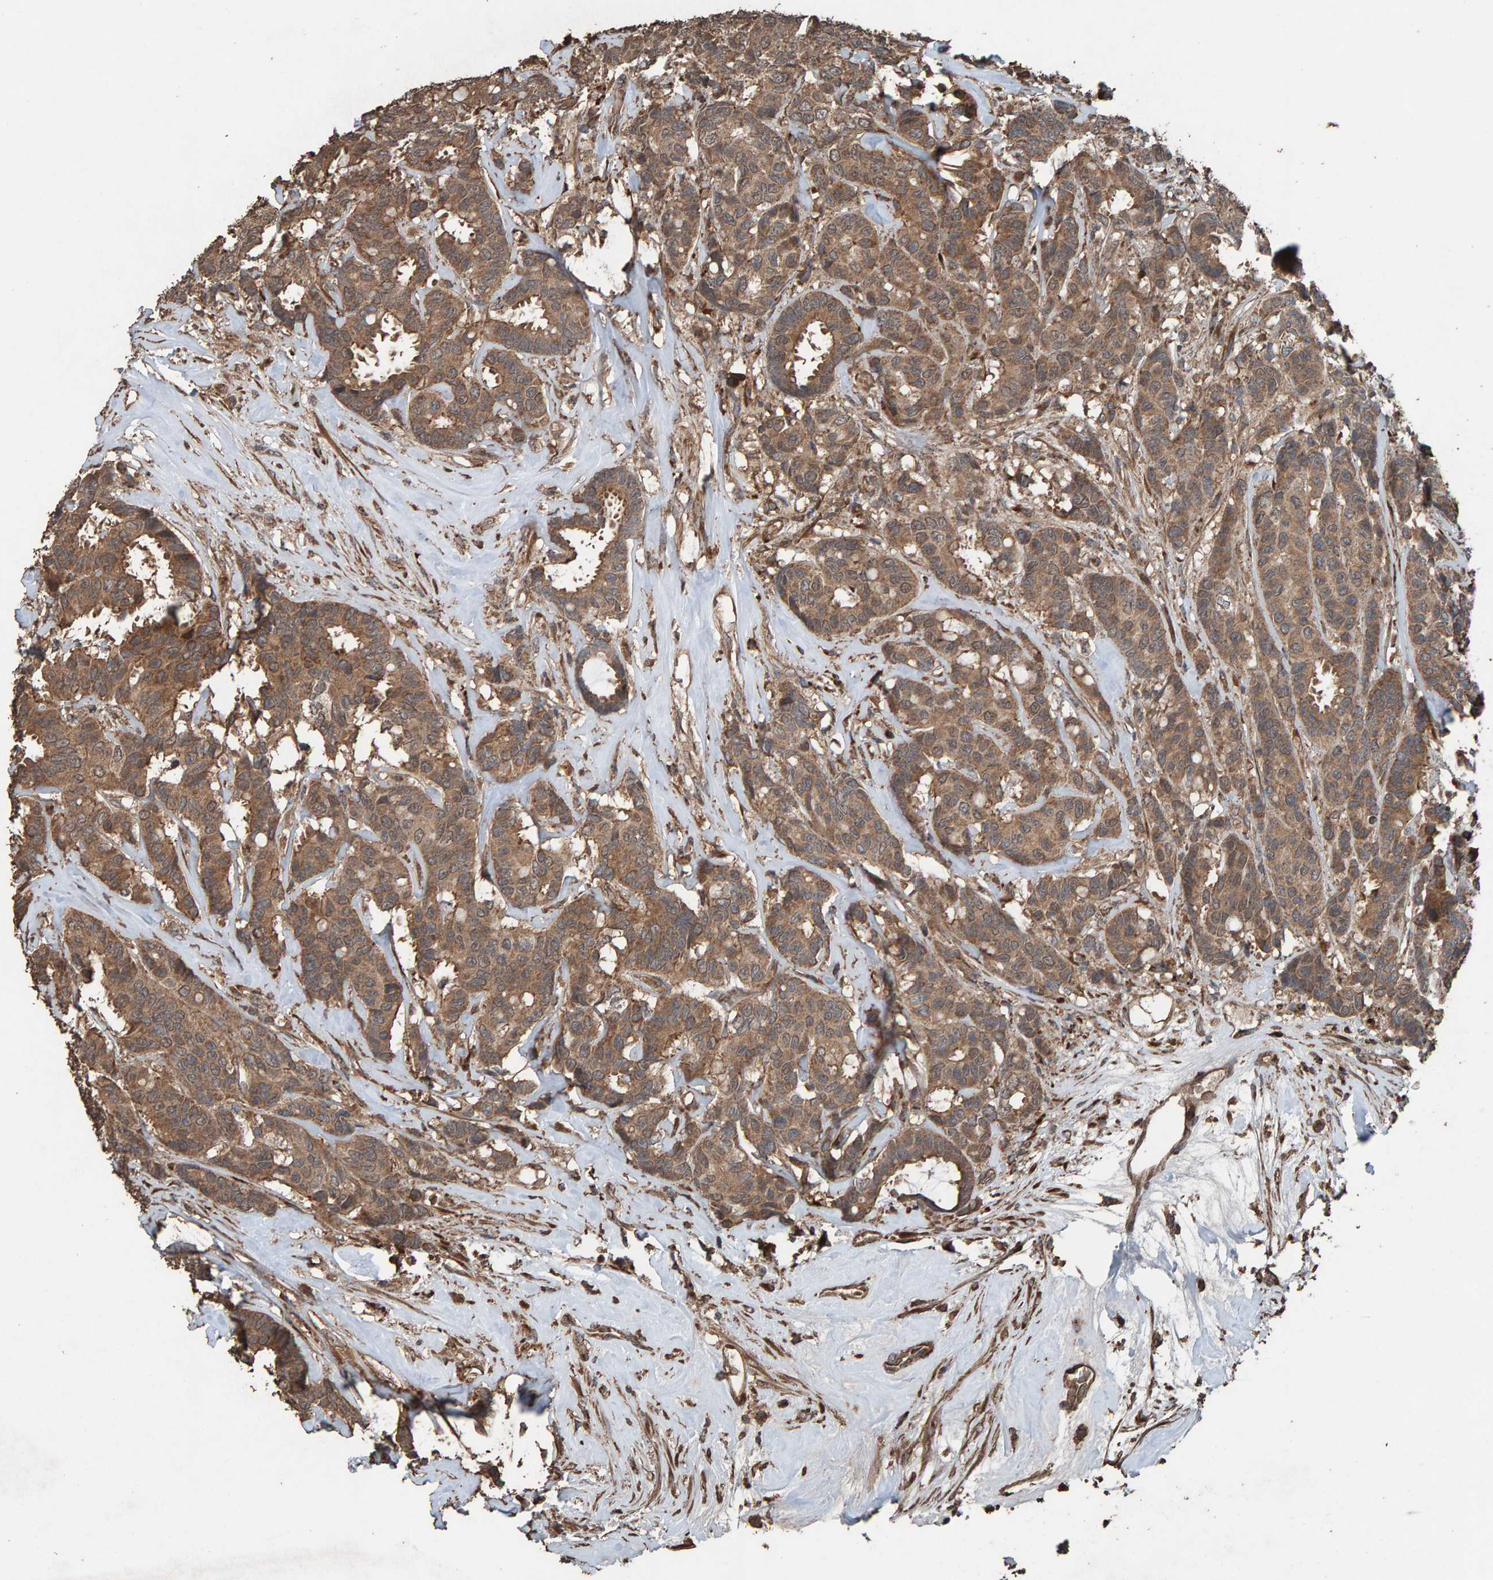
{"staining": {"intensity": "moderate", "quantity": ">75%", "location": "cytoplasmic/membranous"}, "tissue": "breast cancer", "cell_type": "Tumor cells", "image_type": "cancer", "snomed": [{"axis": "morphology", "description": "Duct carcinoma"}, {"axis": "topography", "description": "Breast"}], "caption": "Human breast infiltrating ductal carcinoma stained with a brown dye reveals moderate cytoplasmic/membranous positive expression in about >75% of tumor cells.", "gene": "DUS1L", "patient": {"sex": "female", "age": 87}}